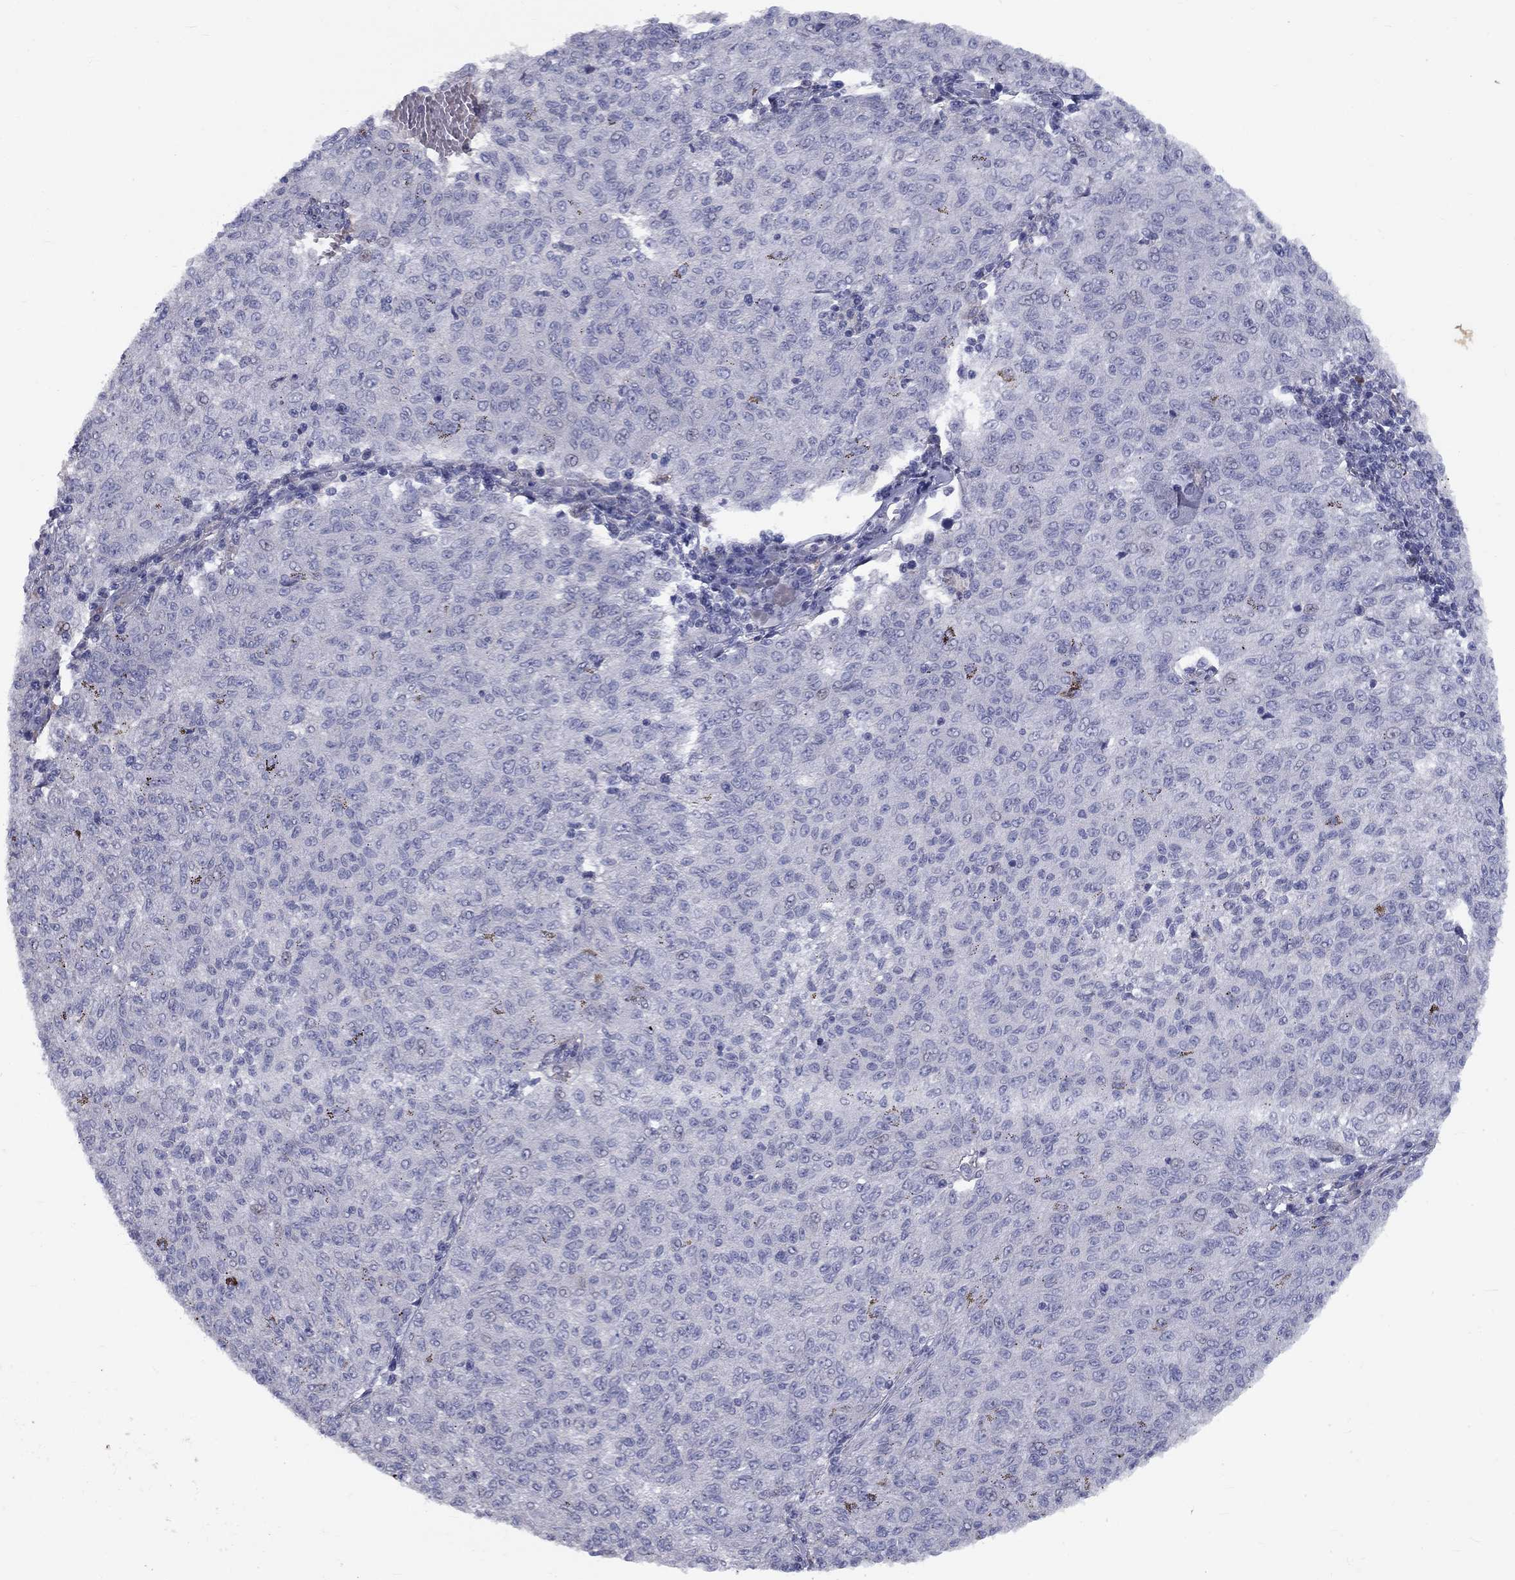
{"staining": {"intensity": "weak", "quantity": "<25%", "location": "nuclear"}, "tissue": "melanoma", "cell_type": "Tumor cells", "image_type": "cancer", "snomed": [{"axis": "morphology", "description": "Malignant melanoma, NOS"}, {"axis": "topography", "description": "Skin"}], "caption": "Immunohistochemical staining of human melanoma exhibits no significant expression in tumor cells.", "gene": "EPDR1", "patient": {"sex": "female", "age": 72}}